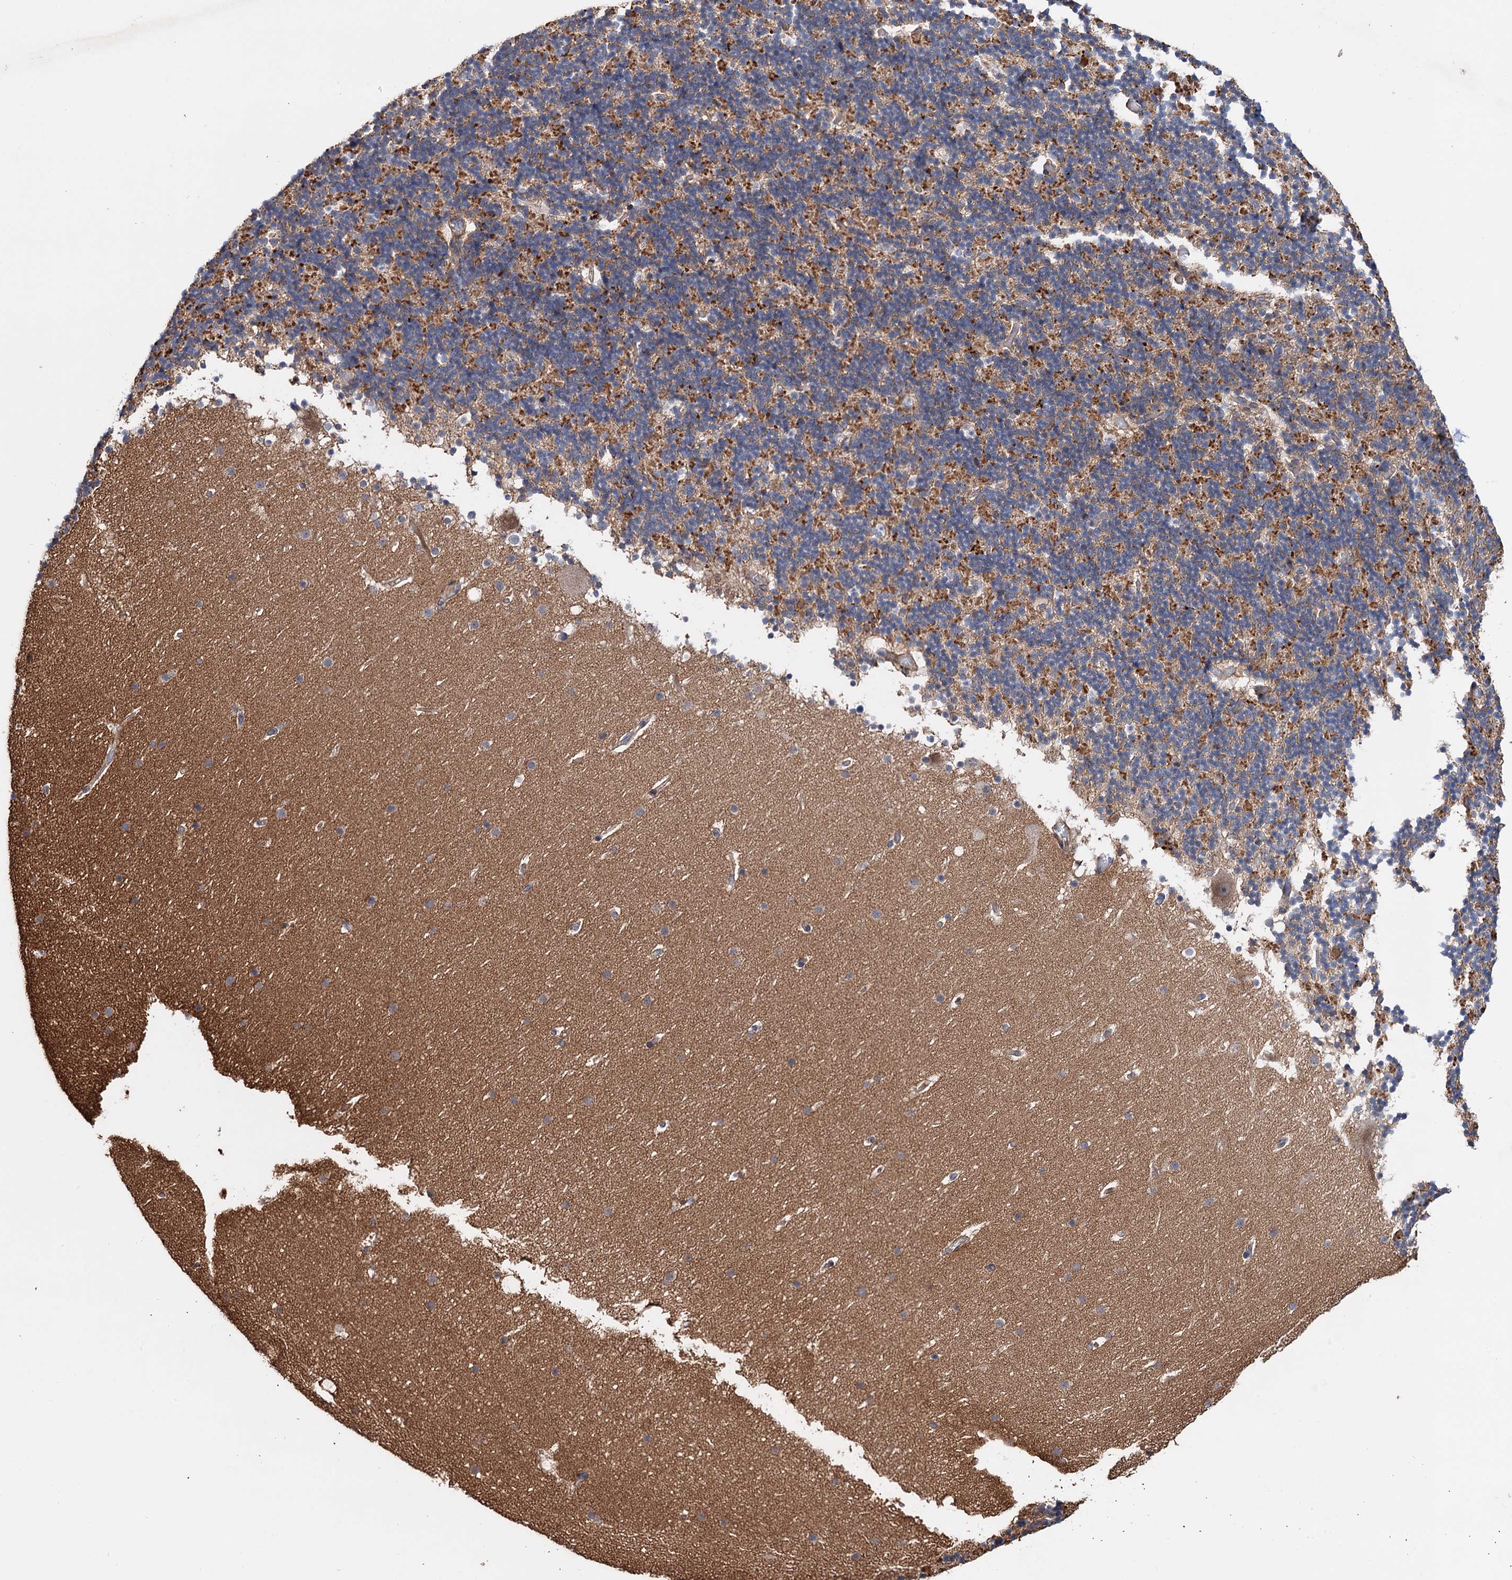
{"staining": {"intensity": "moderate", "quantity": "25%-75%", "location": "cytoplasmic/membranous"}, "tissue": "cerebellum", "cell_type": "Cells in granular layer", "image_type": "normal", "snomed": [{"axis": "morphology", "description": "Normal tissue, NOS"}, {"axis": "topography", "description": "Cerebellum"}], "caption": "Cerebellum stained with immunohistochemistry (IHC) shows moderate cytoplasmic/membranous expression in approximately 25%-75% of cells in granular layer.", "gene": "PTDSS2", "patient": {"sex": "male", "age": 57}}